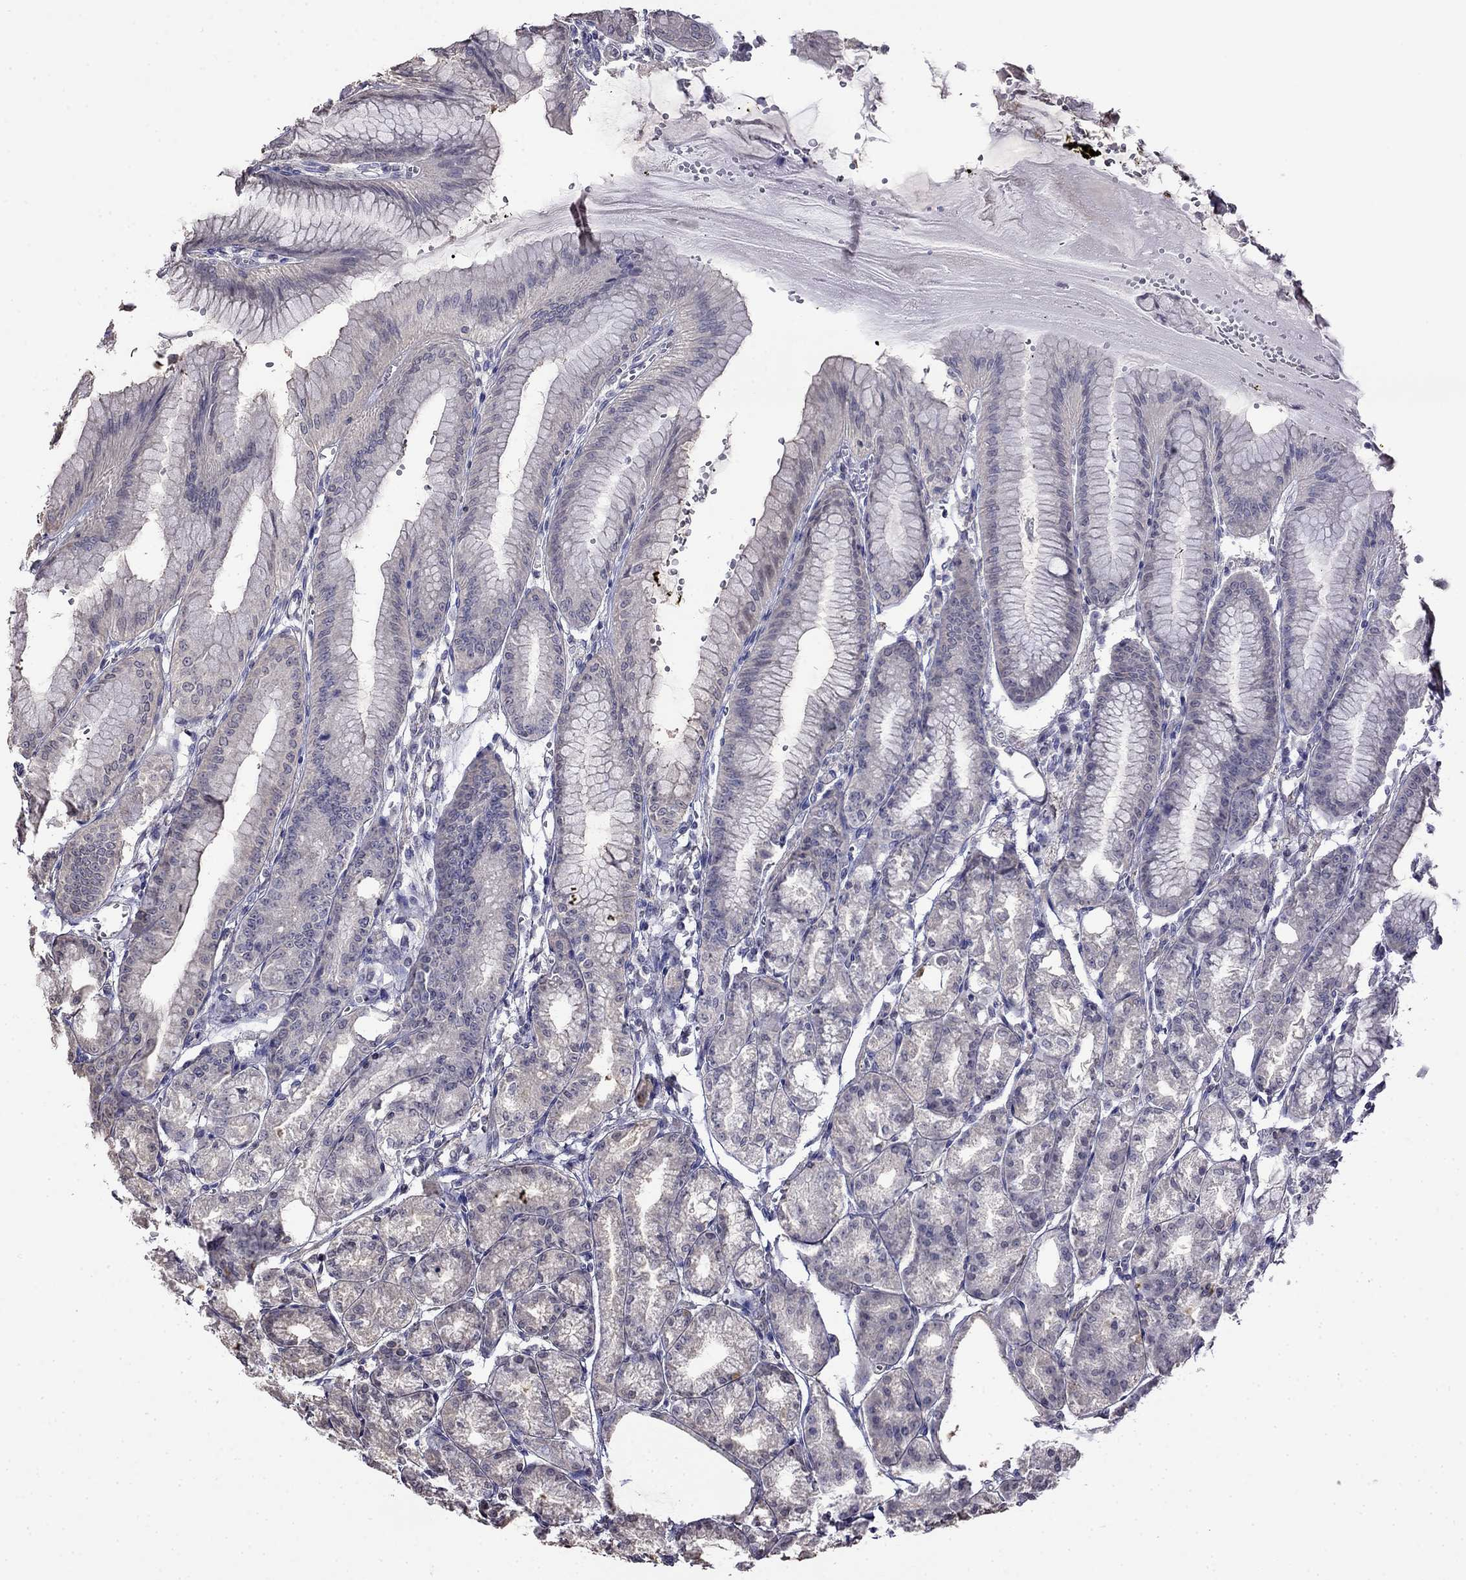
{"staining": {"intensity": "negative", "quantity": "none", "location": "none"}, "tissue": "stomach", "cell_type": "Glandular cells", "image_type": "normal", "snomed": [{"axis": "morphology", "description": "Normal tissue, NOS"}, {"axis": "topography", "description": "Stomach, lower"}], "caption": "Immunohistochemistry histopathology image of unremarkable human stomach stained for a protein (brown), which demonstrates no positivity in glandular cells. (Immunohistochemistry, brightfield microscopy, high magnification).", "gene": "GUCA1B", "patient": {"sex": "male", "age": 71}}